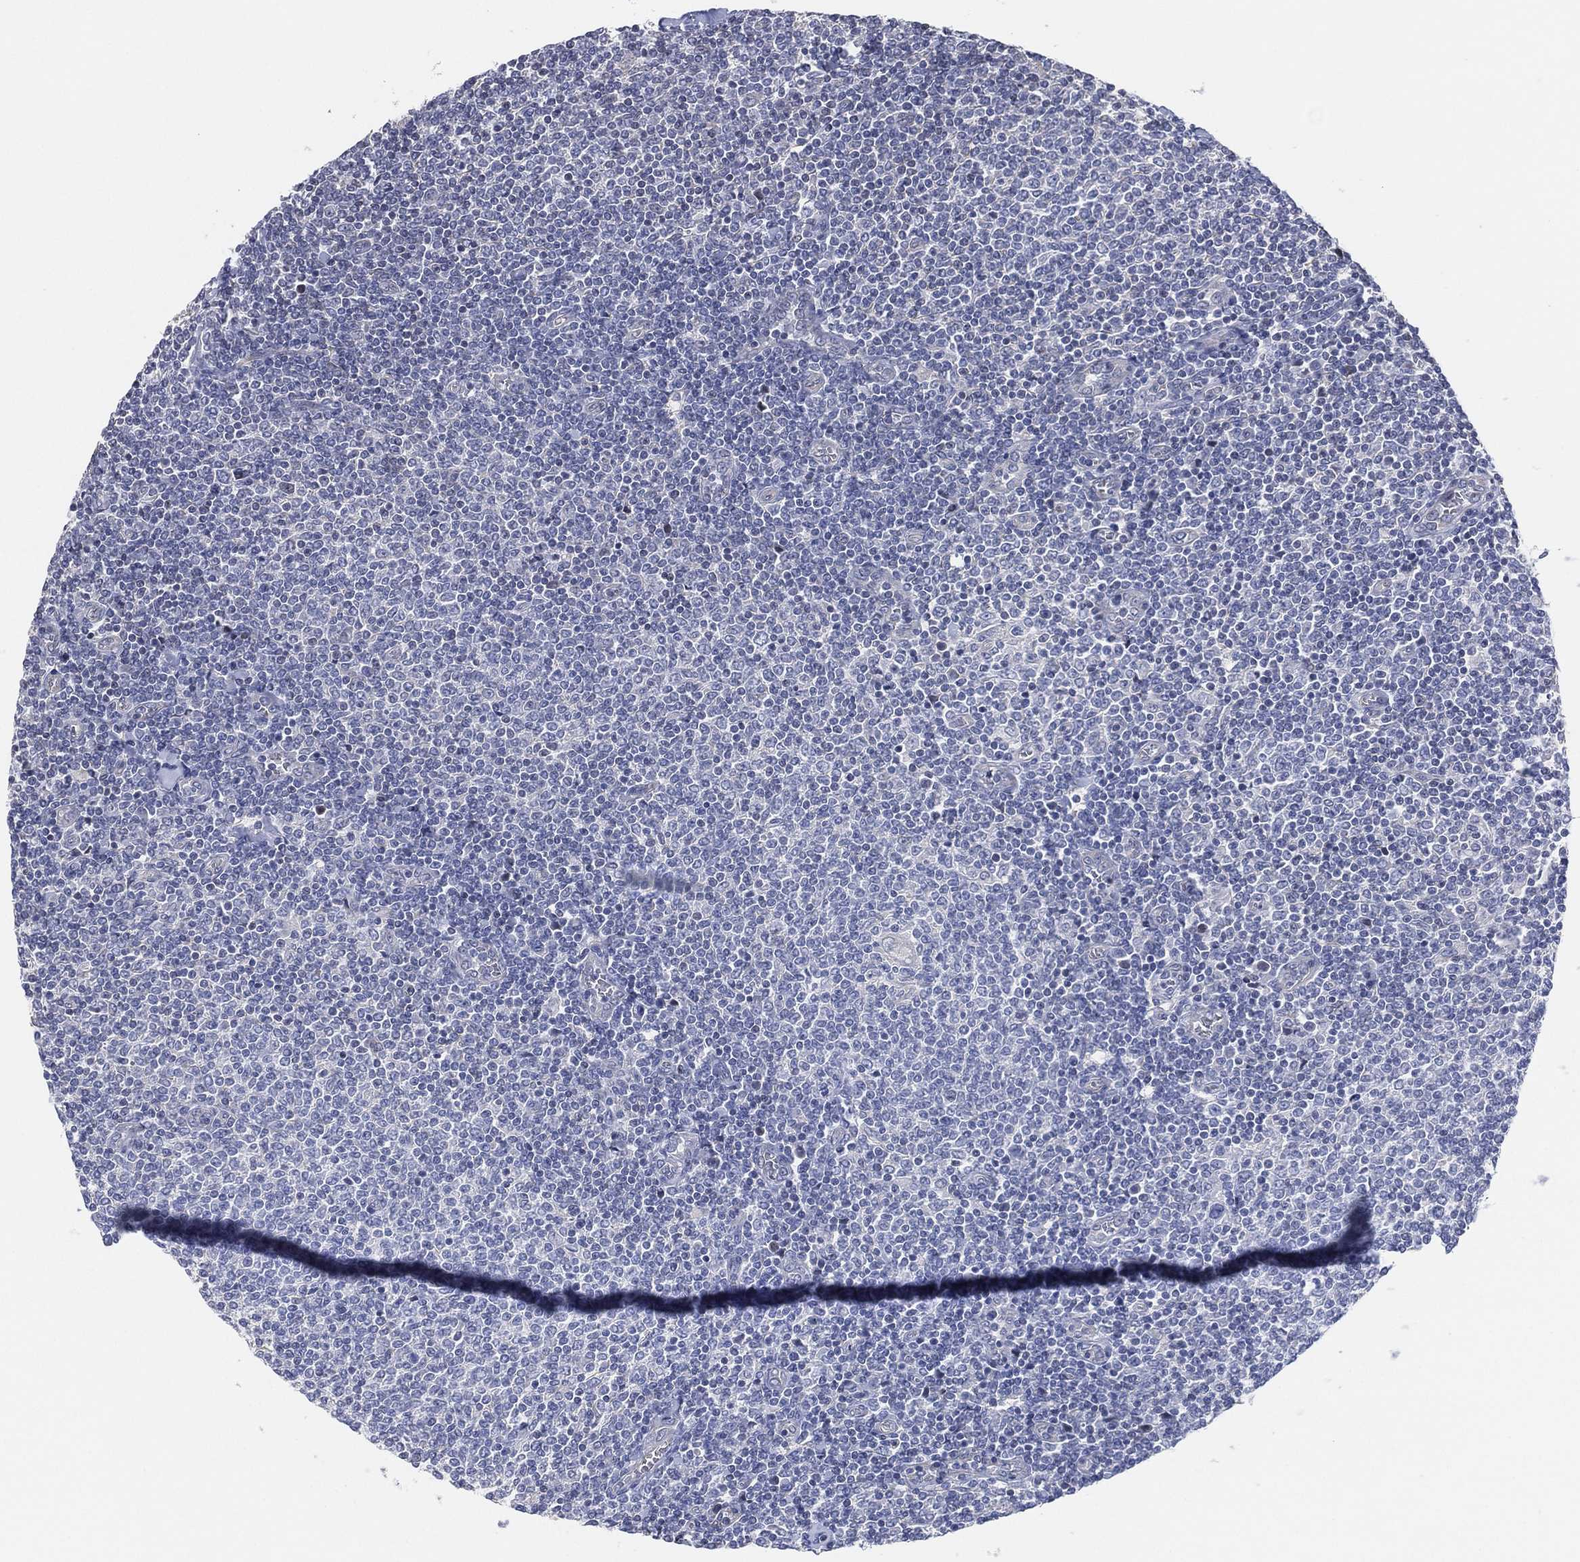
{"staining": {"intensity": "negative", "quantity": "none", "location": "none"}, "tissue": "lymphoma", "cell_type": "Tumor cells", "image_type": "cancer", "snomed": [{"axis": "morphology", "description": "Malignant lymphoma, non-Hodgkin's type, Low grade"}, {"axis": "topography", "description": "Lymph node"}], "caption": "Immunohistochemistry (IHC) image of neoplastic tissue: lymphoma stained with DAB (3,3'-diaminobenzidine) demonstrates no significant protein staining in tumor cells.", "gene": "CFTR", "patient": {"sex": "male", "age": 52}}